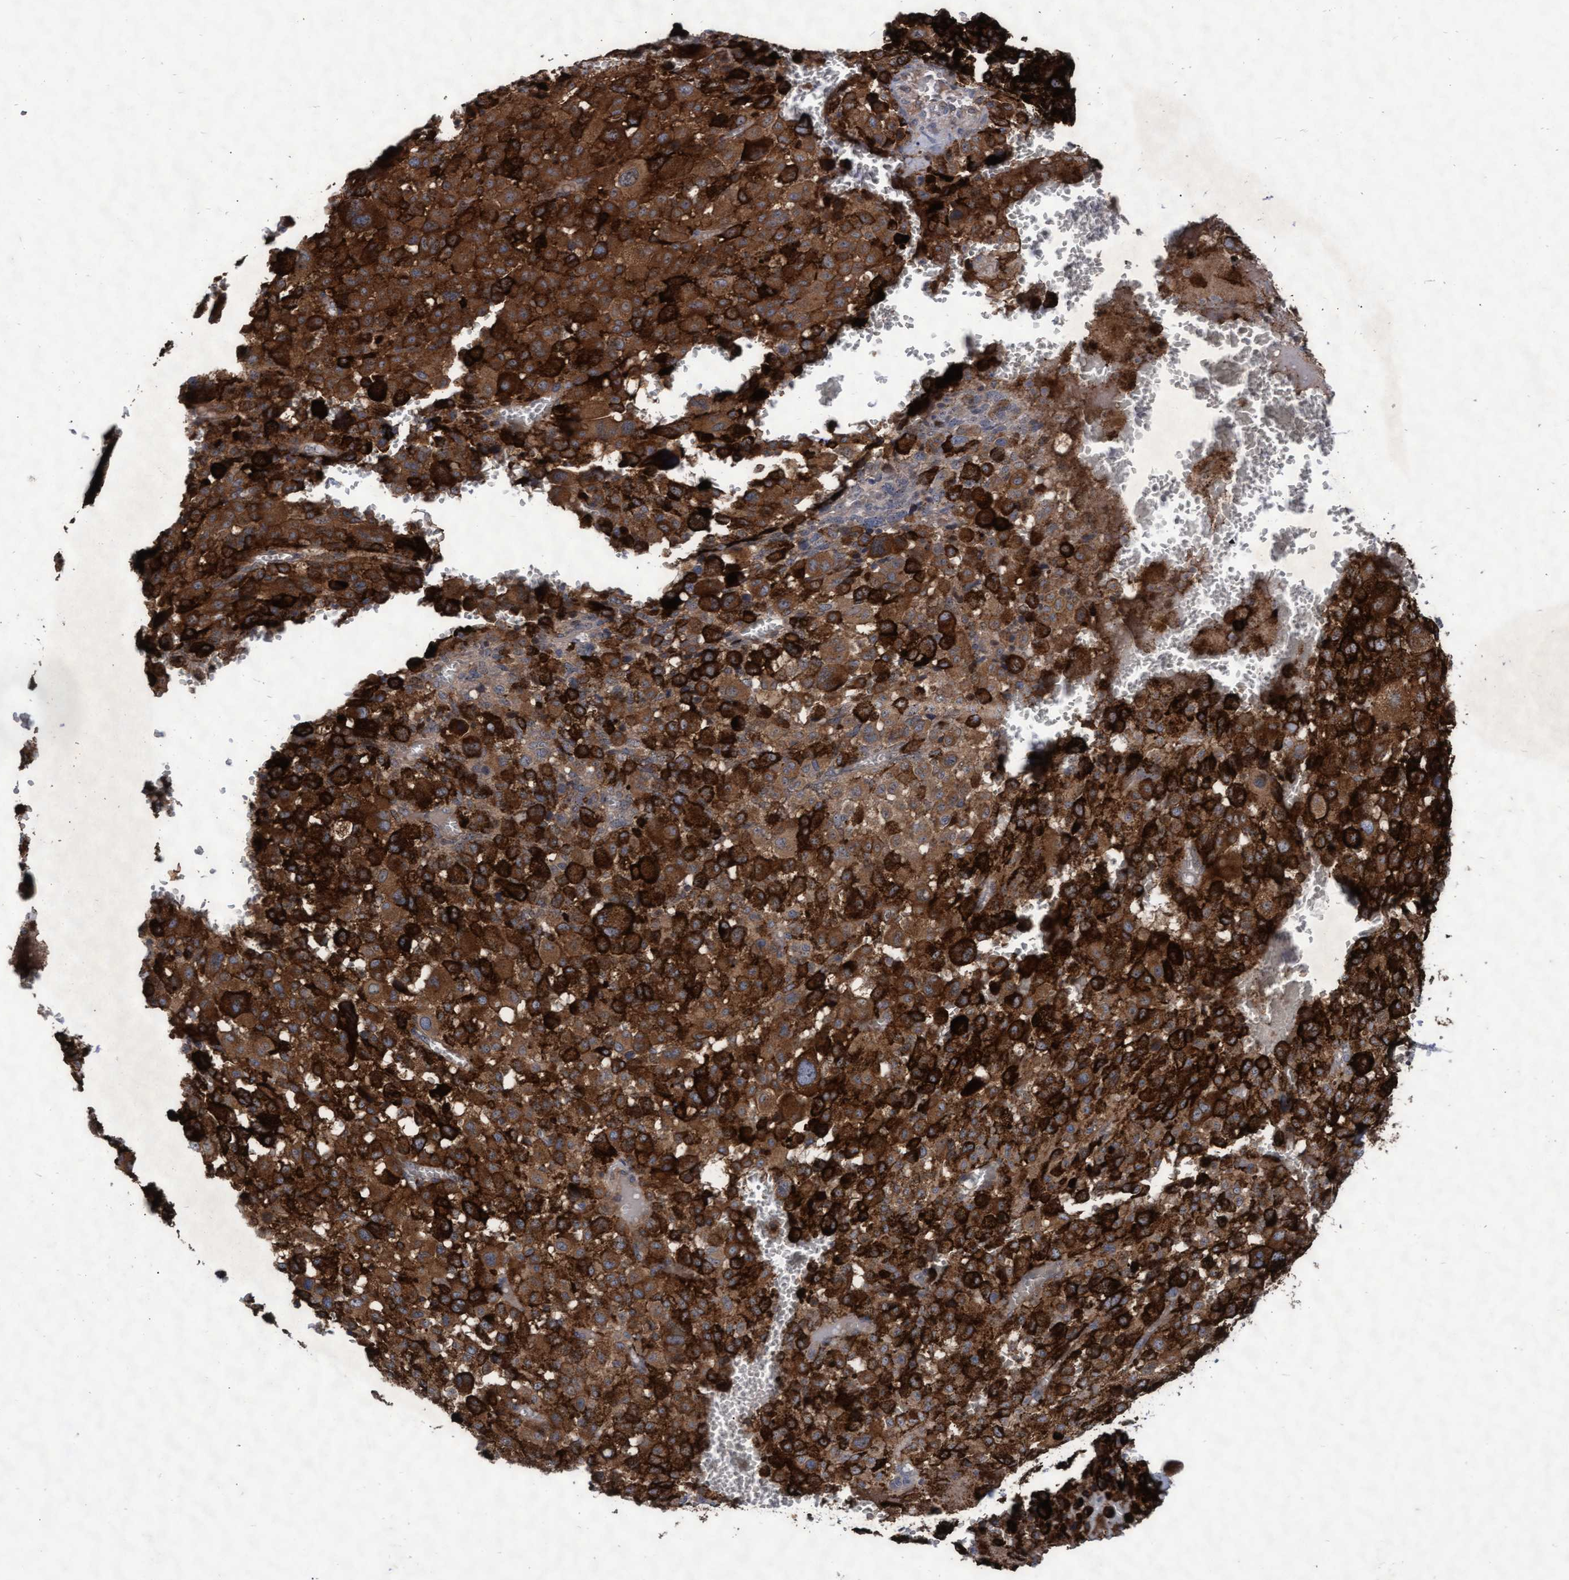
{"staining": {"intensity": "strong", "quantity": ">75%", "location": "cytoplasmic/membranous"}, "tissue": "melanoma", "cell_type": "Tumor cells", "image_type": "cancer", "snomed": [{"axis": "morphology", "description": "Malignant melanoma, Metastatic site"}, {"axis": "topography", "description": "Skin"}], "caption": "Human melanoma stained with a brown dye displays strong cytoplasmic/membranous positive staining in about >75% of tumor cells.", "gene": "ABCF2", "patient": {"sex": "female", "age": 74}}